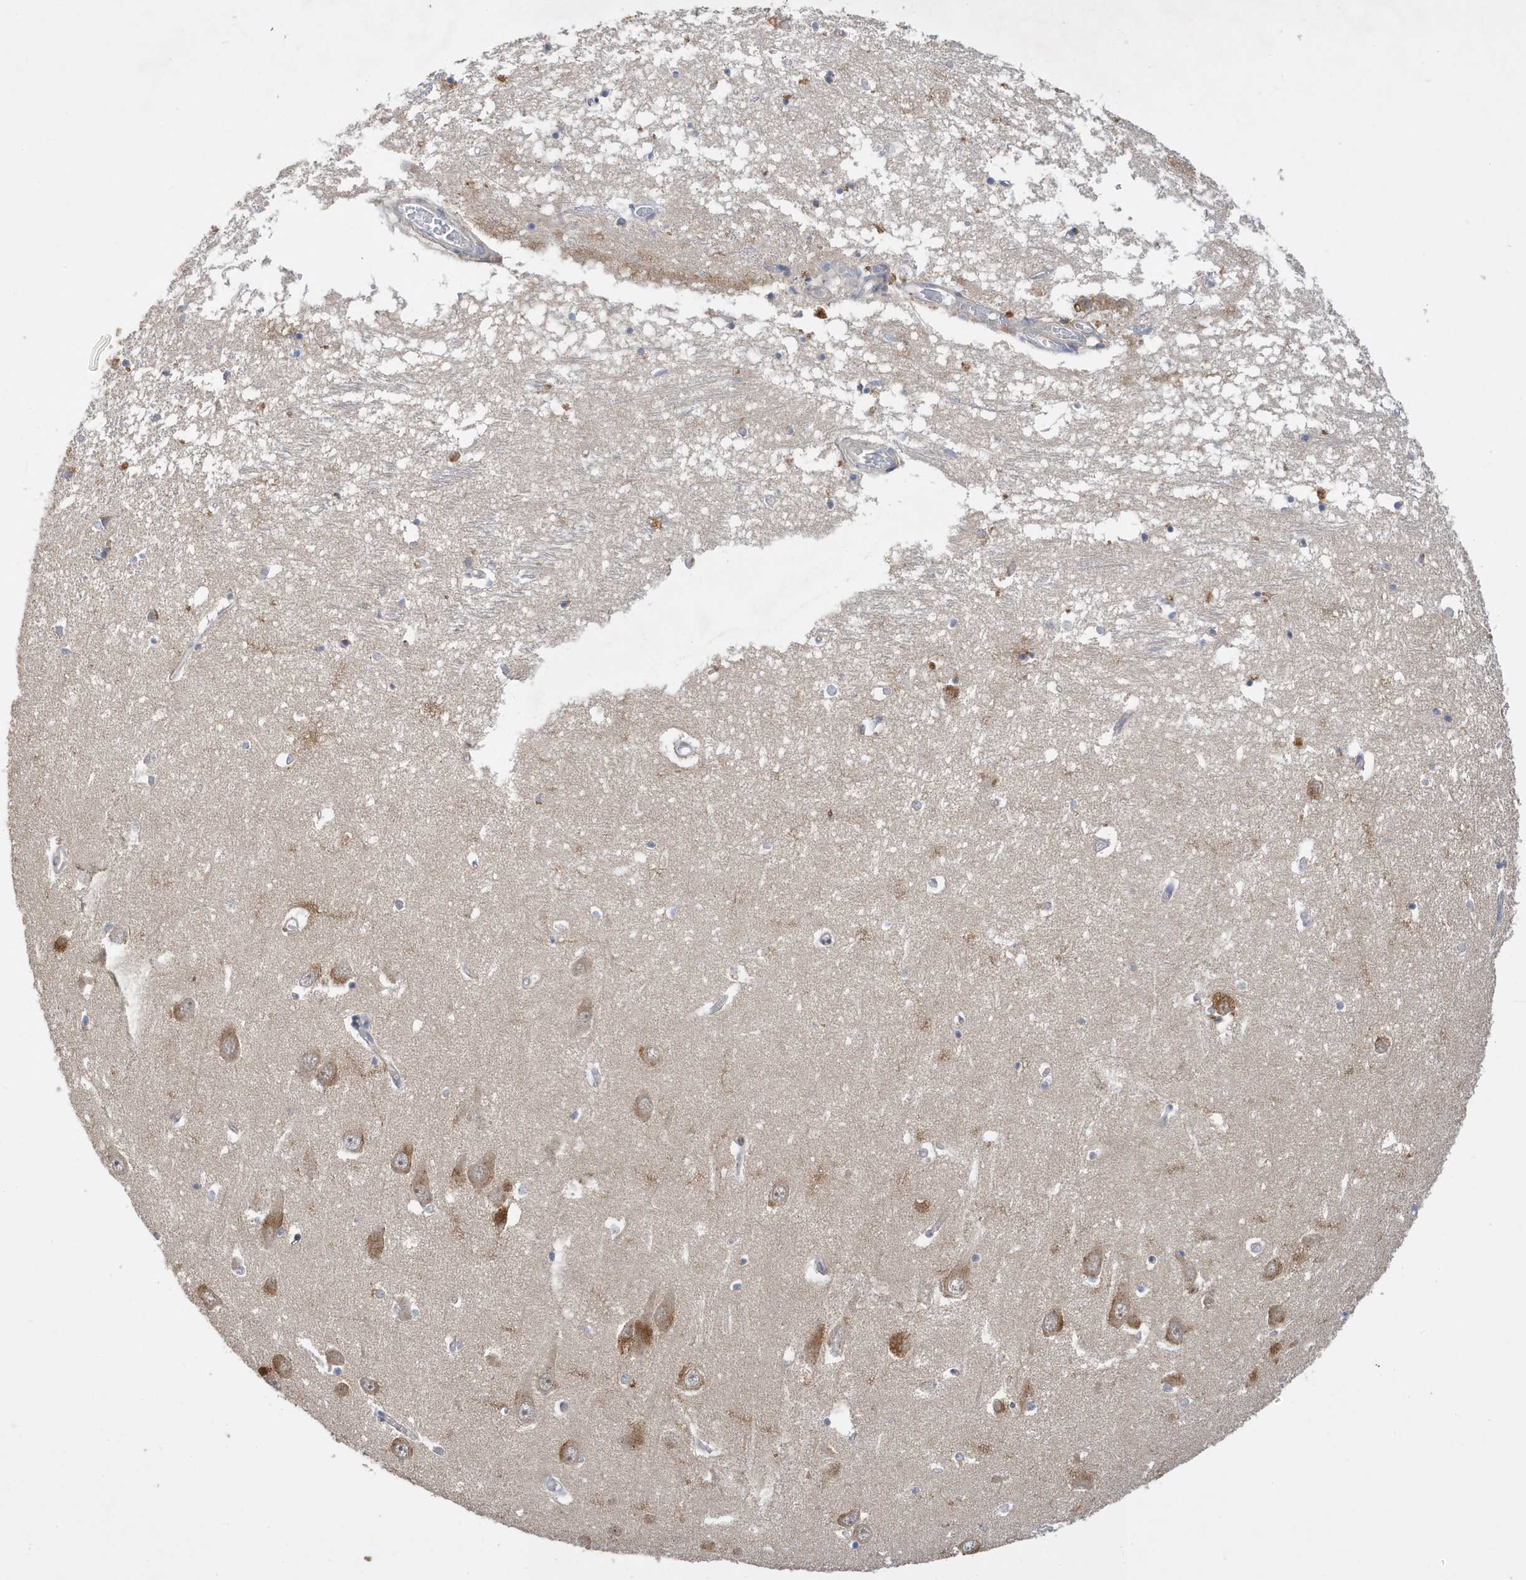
{"staining": {"intensity": "weak", "quantity": "<25%", "location": "cytoplasmic/membranous"}, "tissue": "hippocampus", "cell_type": "Glial cells", "image_type": "normal", "snomed": [{"axis": "morphology", "description": "Normal tissue, NOS"}, {"axis": "topography", "description": "Hippocampus"}], "caption": "An immunohistochemistry (IHC) photomicrograph of unremarkable hippocampus is shown. There is no staining in glial cells of hippocampus. (Stains: DAB (3,3'-diaminobenzidine) immunohistochemistry (IHC) with hematoxylin counter stain, Microscopy: brightfield microscopy at high magnification).", "gene": "LAPTM4A", "patient": {"sex": "male", "age": 70}}